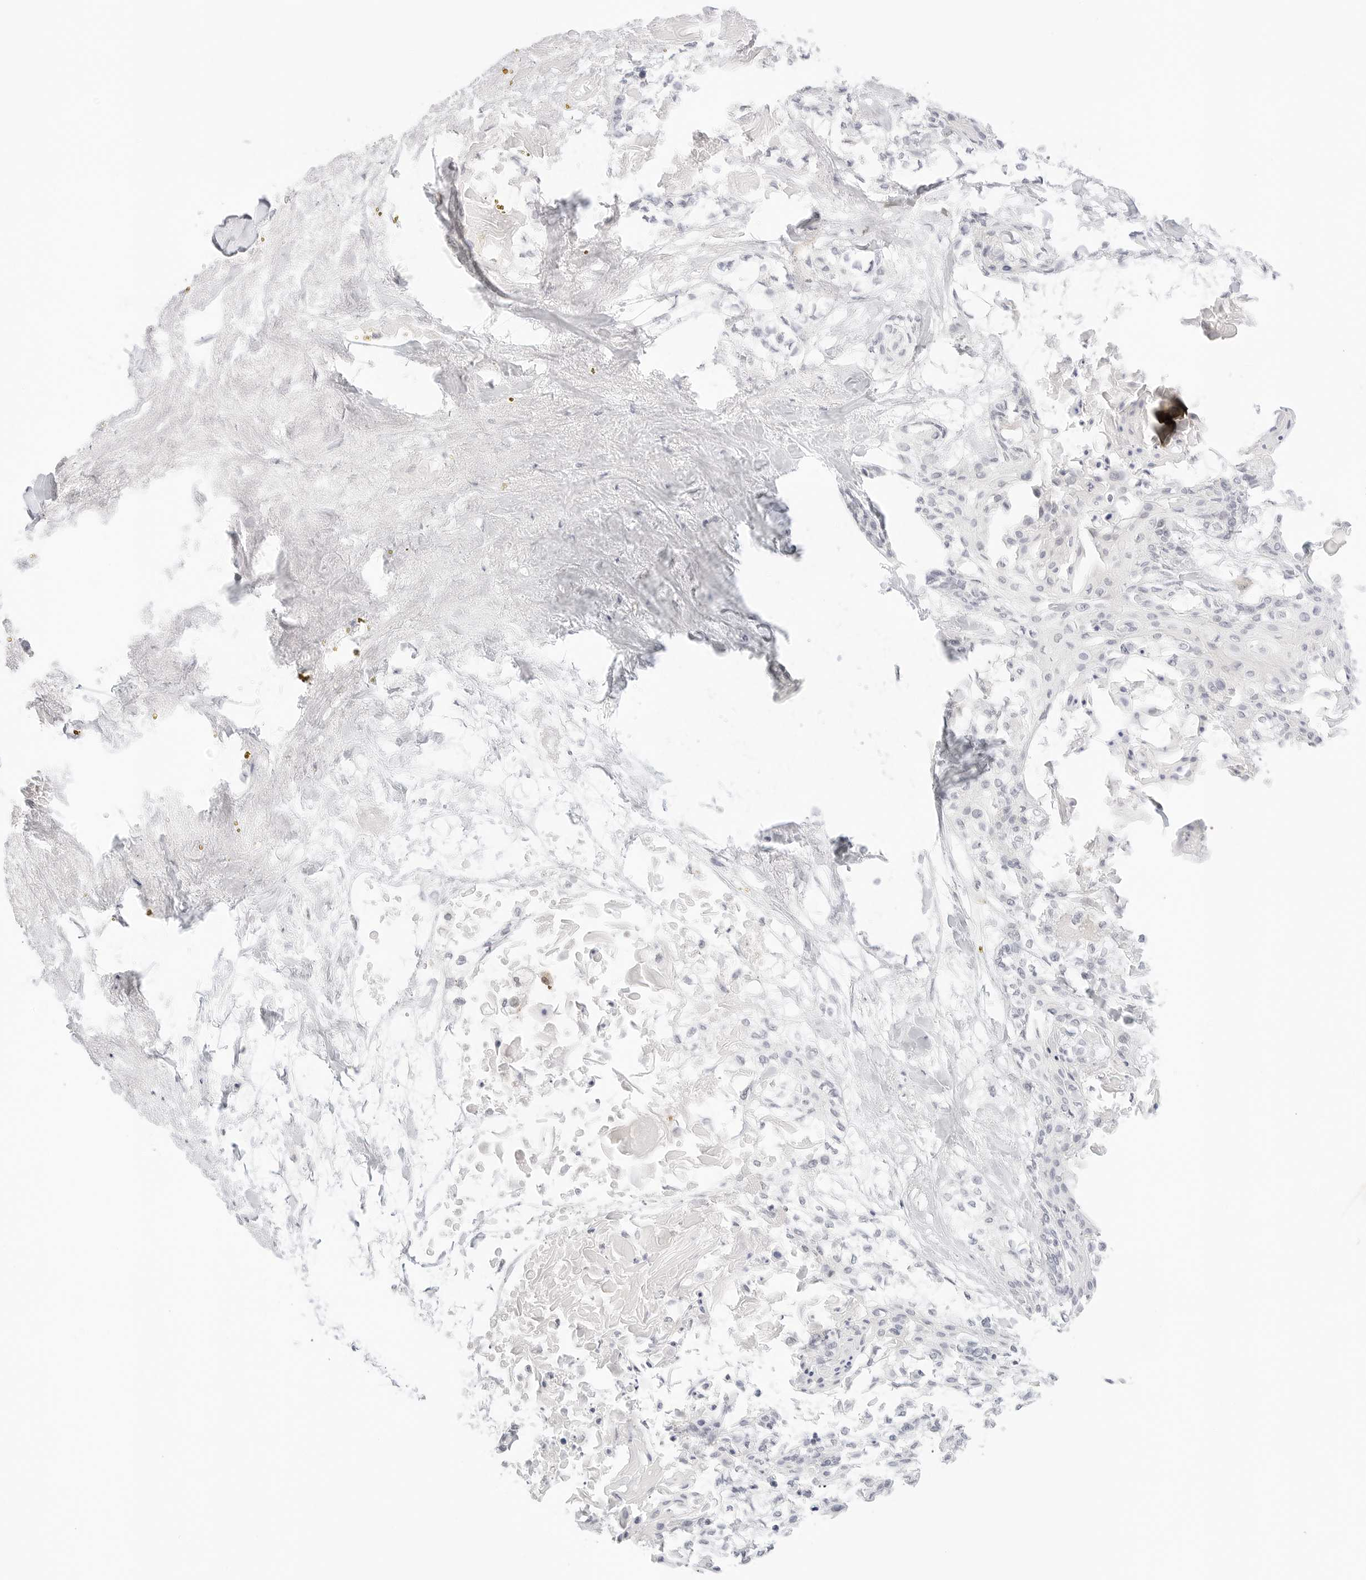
{"staining": {"intensity": "negative", "quantity": "none", "location": "none"}, "tissue": "cervical cancer", "cell_type": "Tumor cells", "image_type": "cancer", "snomed": [{"axis": "morphology", "description": "Squamous cell carcinoma, NOS"}, {"axis": "topography", "description": "Cervix"}], "caption": "Immunohistochemistry image of neoplastic tissue: human cervical cancer (squamous cell carcinoma) stained with DAB (3,3'-diaminobenzidine) demonstrates no significant protein expression in tumor cells.", "gene": "XKR4", "patient": {"sex": "female", "age": 57}}